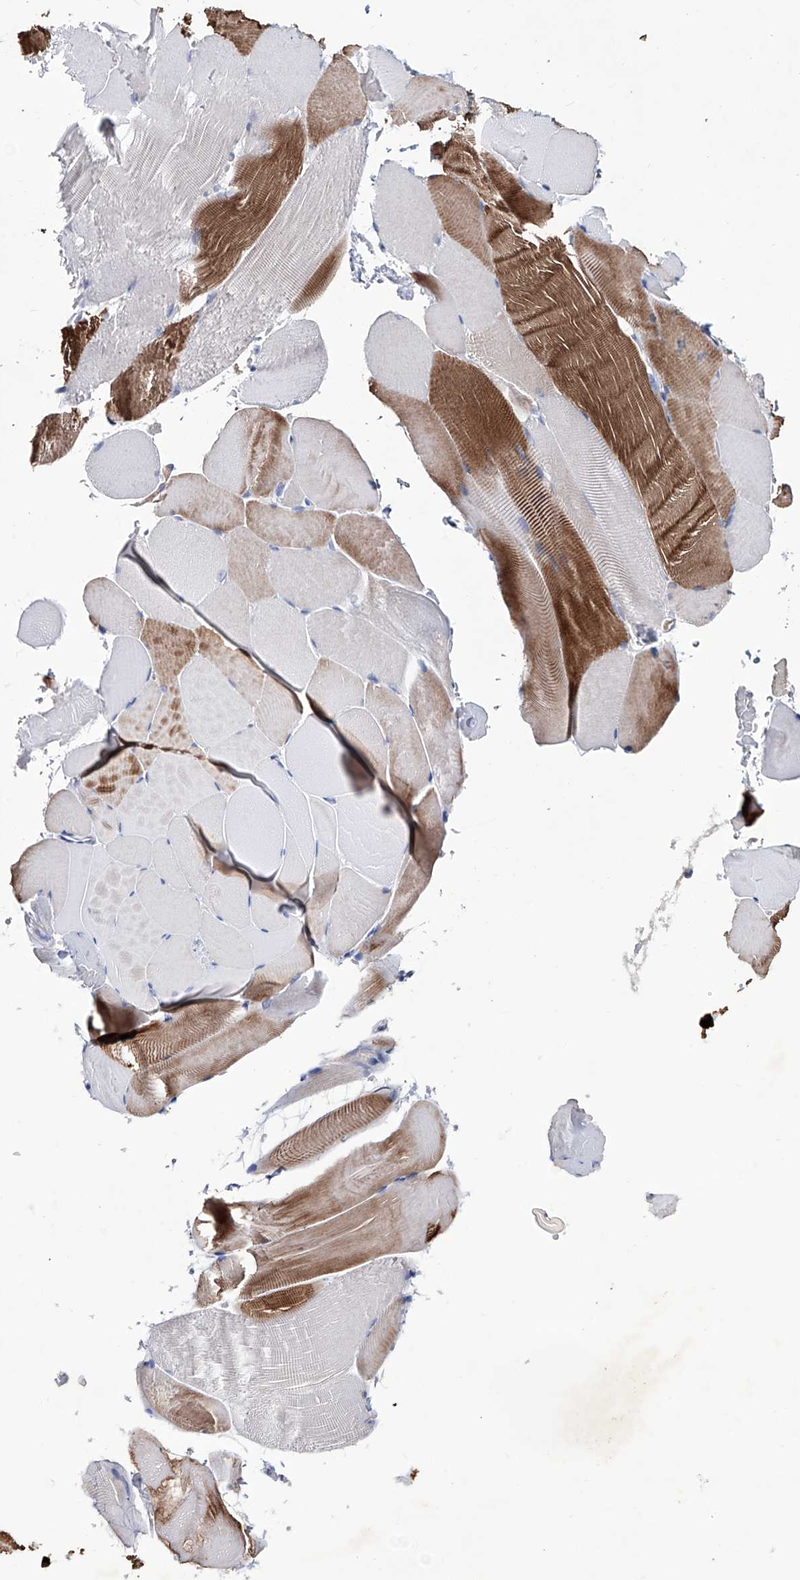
{"staining": {"intensity": "moderate", "quantity": "<25%", "location": "cytoplasmic/membranous"}, "tissue": "skeletal muscle", "cell_type": "Myocytes", "image_type": "normal", "snomed": [{"axis": "morphology", "description": "Normal tissue, NOS"}, {"axis": "topography", "description": "Skeletal muscle"}, {"axis": "topography", "description": "Parathyroid gland"}], "caption": "An image of human skeletal muscle stained for a protein displays moderate cytoplasmic/membranous brown staining in myocytes. (brown staining indicates protein expression, while blue staining denotes nuclei).", "gene": "KLHL17", "patient": {"sex": "female", "age": 37}}